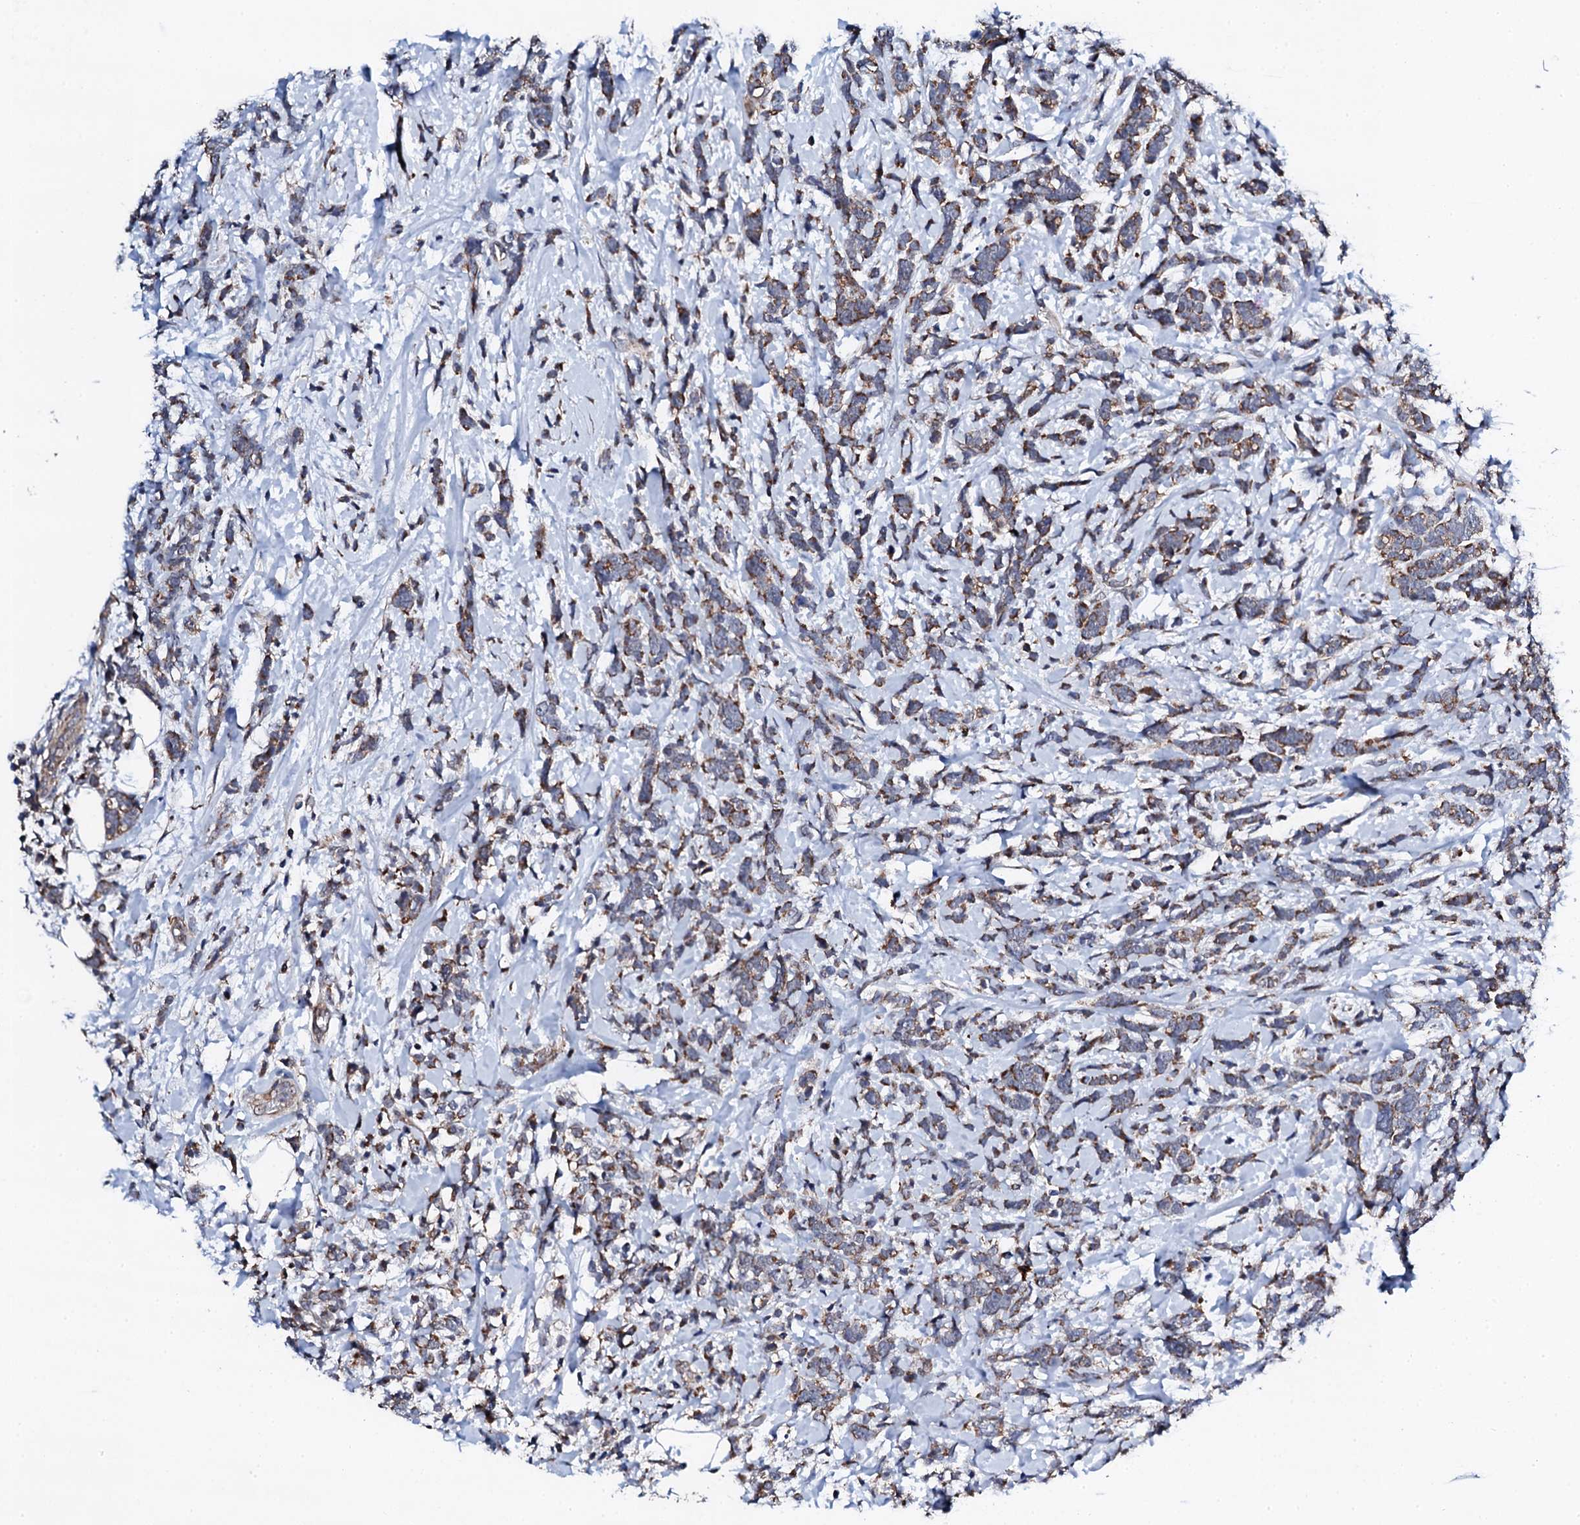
{"staining": {"intensity": "moderate", "quantity": ">75%", "location": "cytoplasmic/membranous"}, "tissue": "breast cancer", "cell_type": "Tumor cells", "image_type": "cancer", "snomed": [{"axis": "morphology", "description": "Lobular carcinoma"}, {"axis": "topography", "description": "Breast"}], "caption": "About >75% of tumor cells in breast cancer (lobular carcinoma) demonstrate moderate cytoplasmic/membranous protein staining as visualized by brown immunohistochemical staining.", "gene": "COG4", "patient": {"sex": "female", "age": 58}}